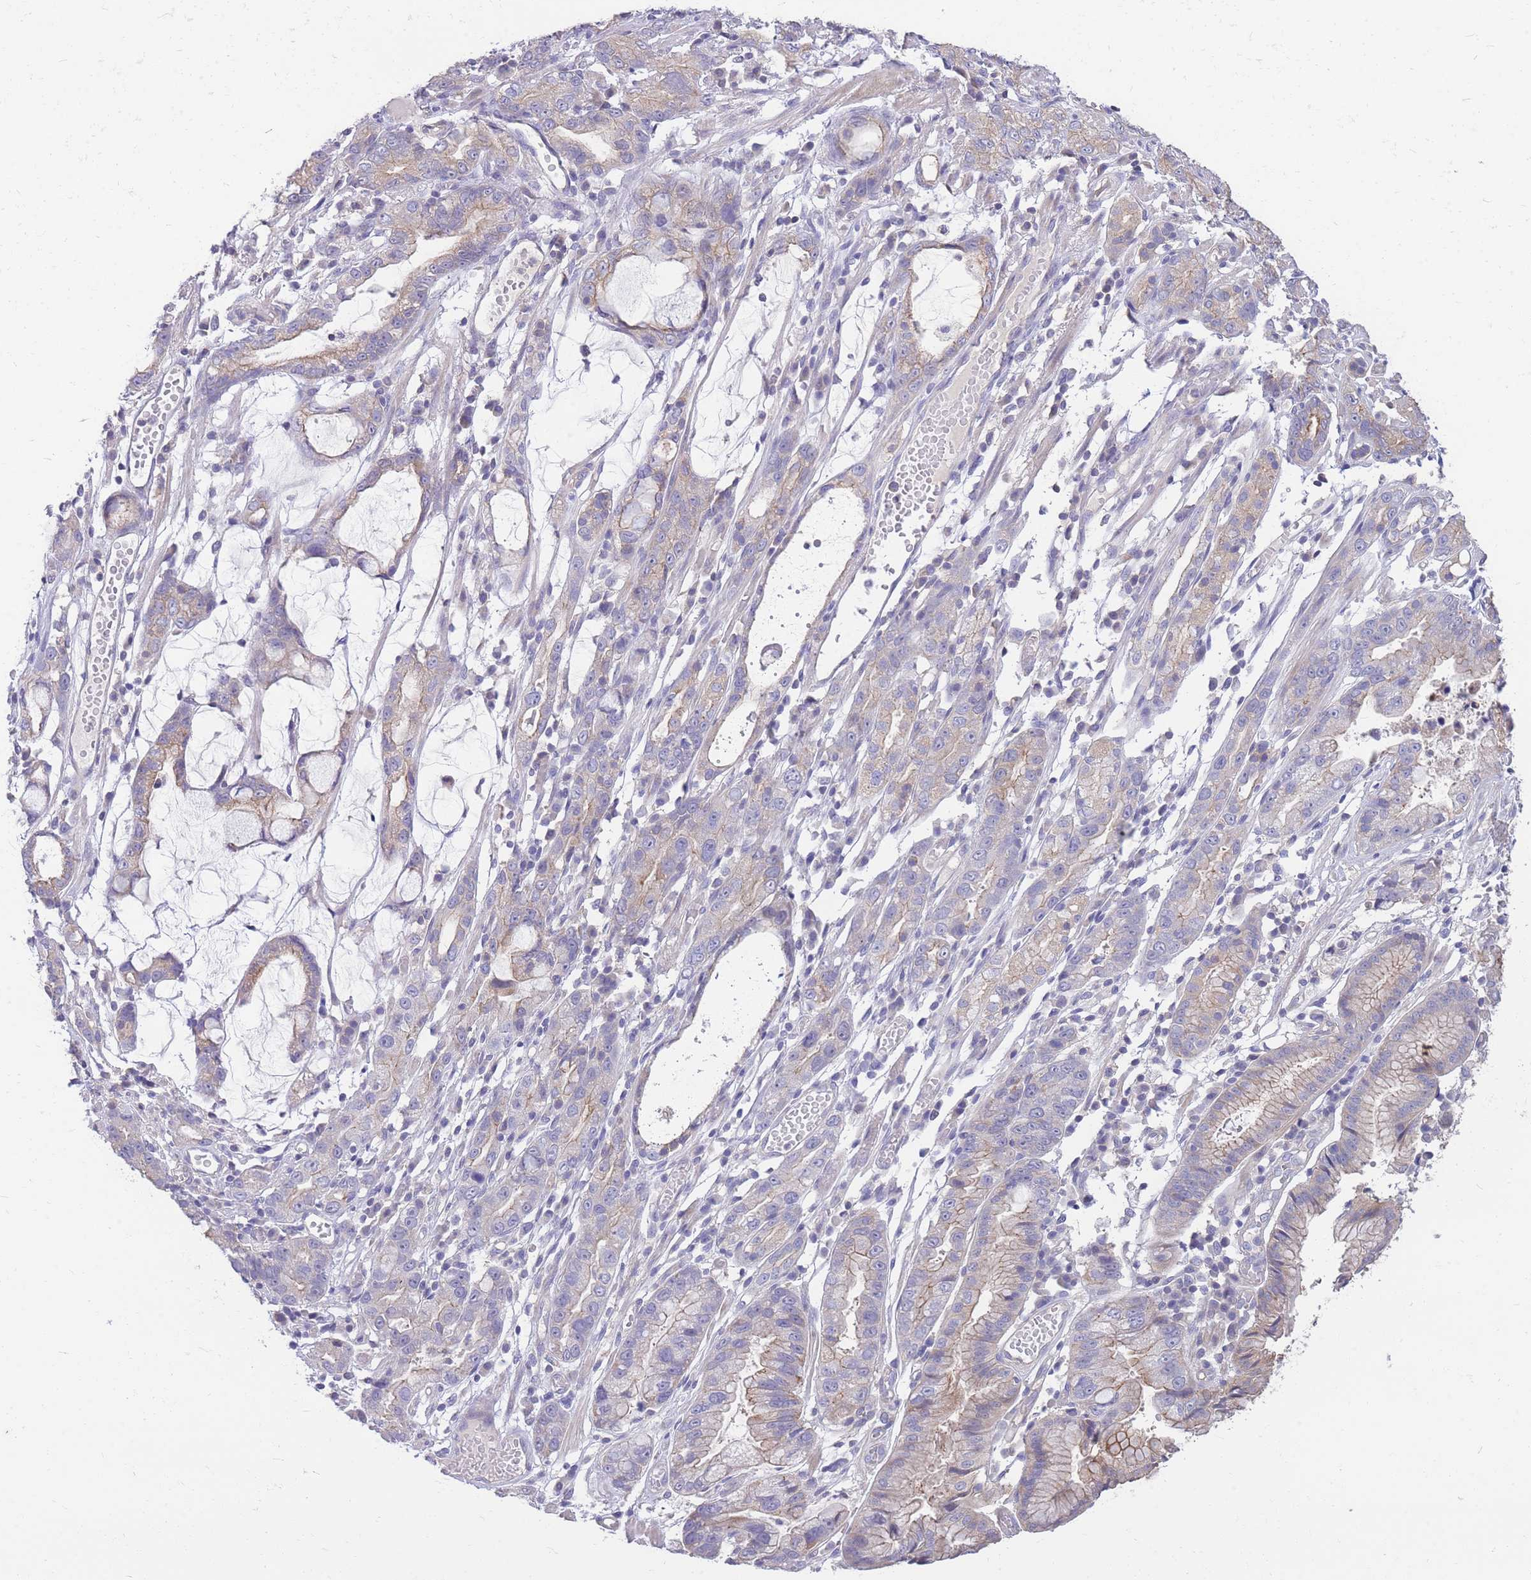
{"staining": {"intensity": "weak", "quantity": "25%-75%", "location": "cytoplasmic/membranous"}, "tissue": "stomach cancer", "cell_type": "Tumor cells", "image_type": "cancer", "snomed": [{"axis": "morphology", "description": "Adenocarcinoma, NOS"}, {"axis": "topography", "description": "Stomach"}], "caption": "DAB (3,3'-diaminobenzidine) immunohistochemical staining of human adenocarcinoma (stomach) exhibits weak cytoplasmic/membranous protein staining in approximately 25%-75% of tumor cells.", "gene": "OR5T1", "patient": {"sex": "male", "age": 55}}